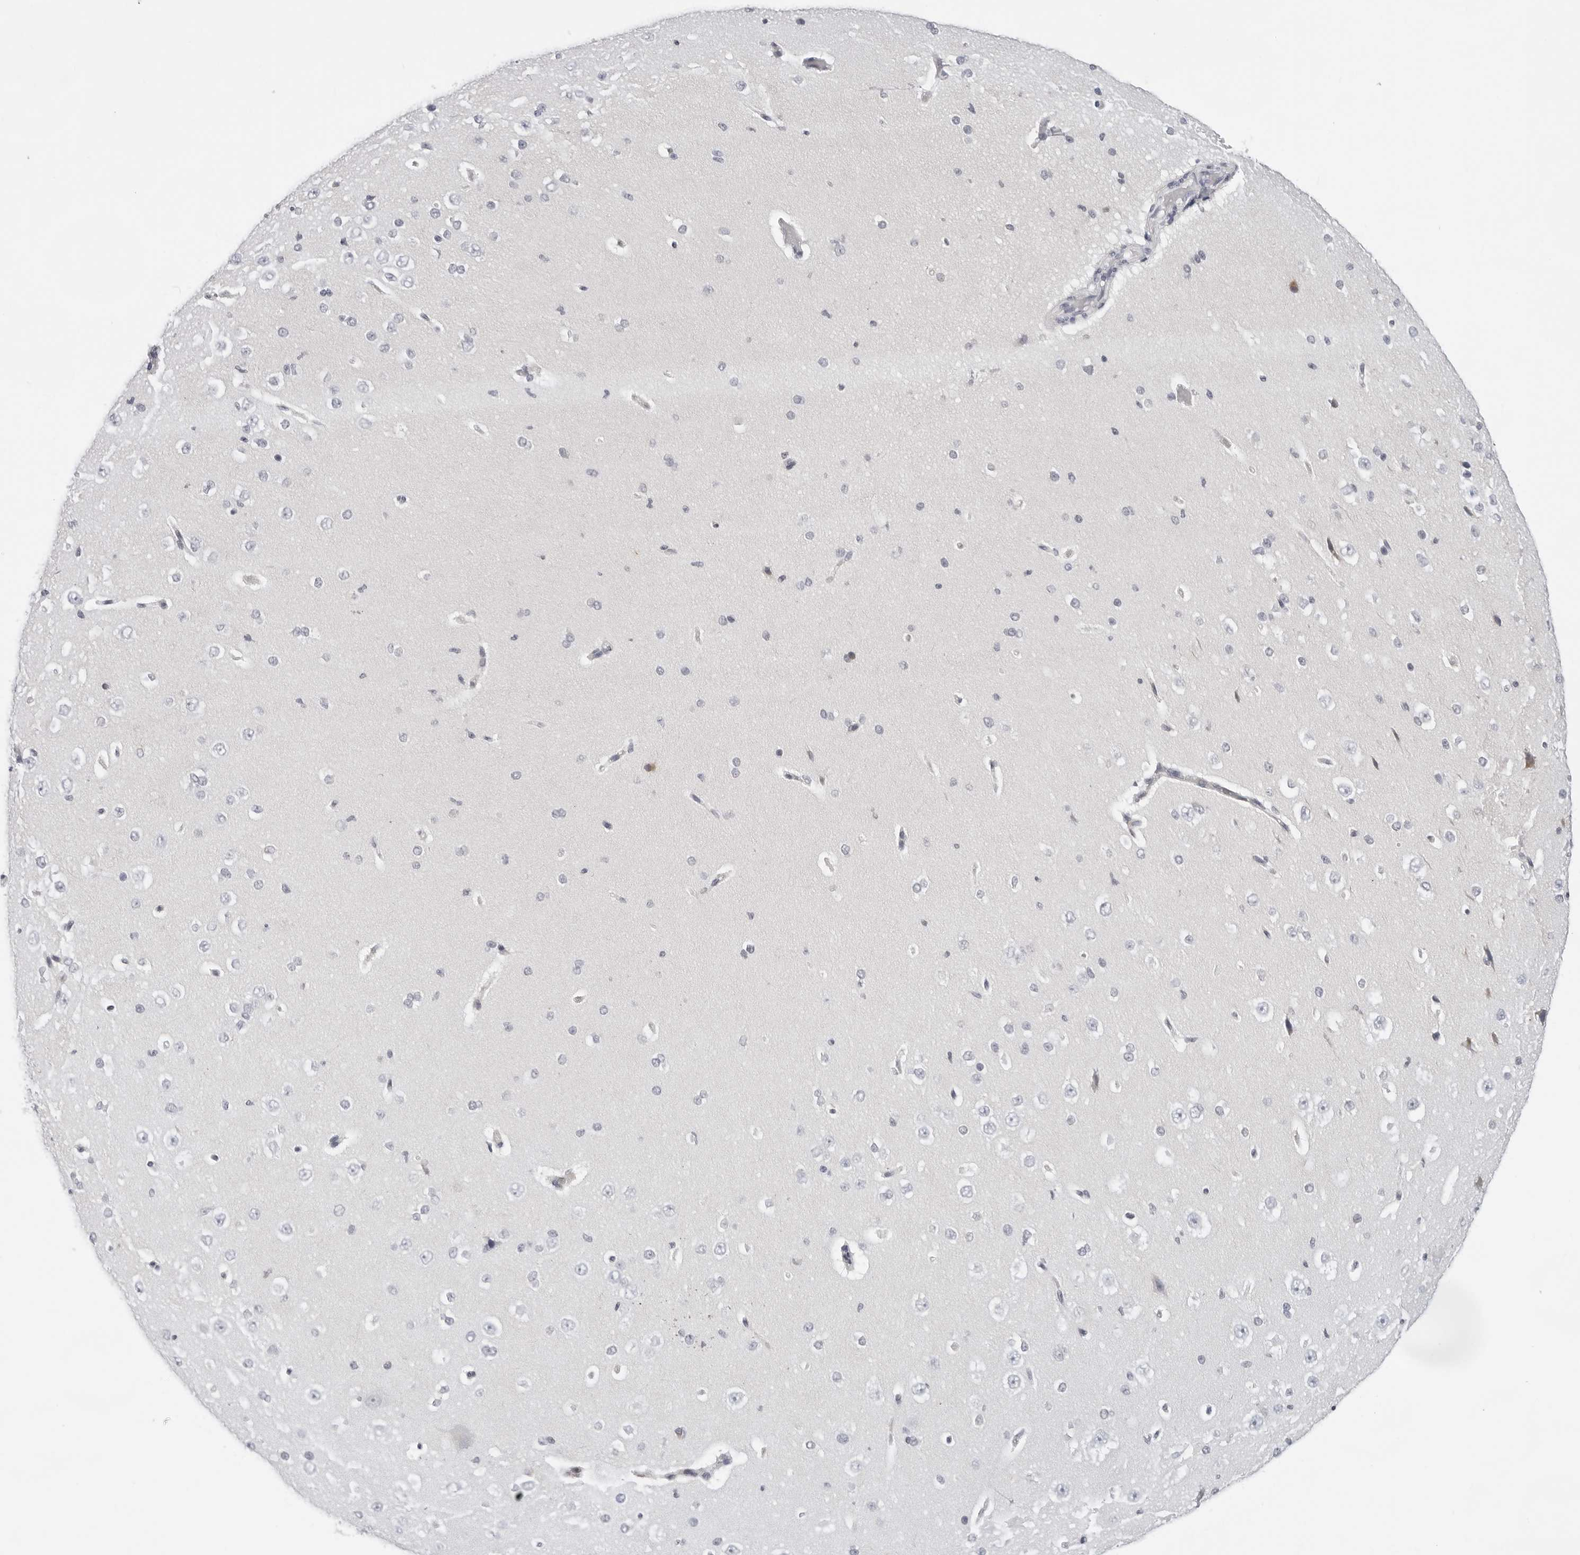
{"staining": {"intensity": "negative", "quantity": "none", "location": "none"}, "tissue": "cerebral cortex", "cell_type": "Endothelial cells", "image_type": "normal", "snomed": [{"axis": "morphology", "description": "Normal tissue, NOS"}, {"axis": "morphology", "description": "Developmental malformation"}, {"axis": "topography", "description": "Cerebral cortex"}], "caption": "A high-resolution histopathology image shows immunohistochemistry (IHC) staining of benign cerebral cortex, which demonstrates no significant staining in endothelial cells.", "gene": "CIART", "patient": {"sex": "female", "age": 30}}